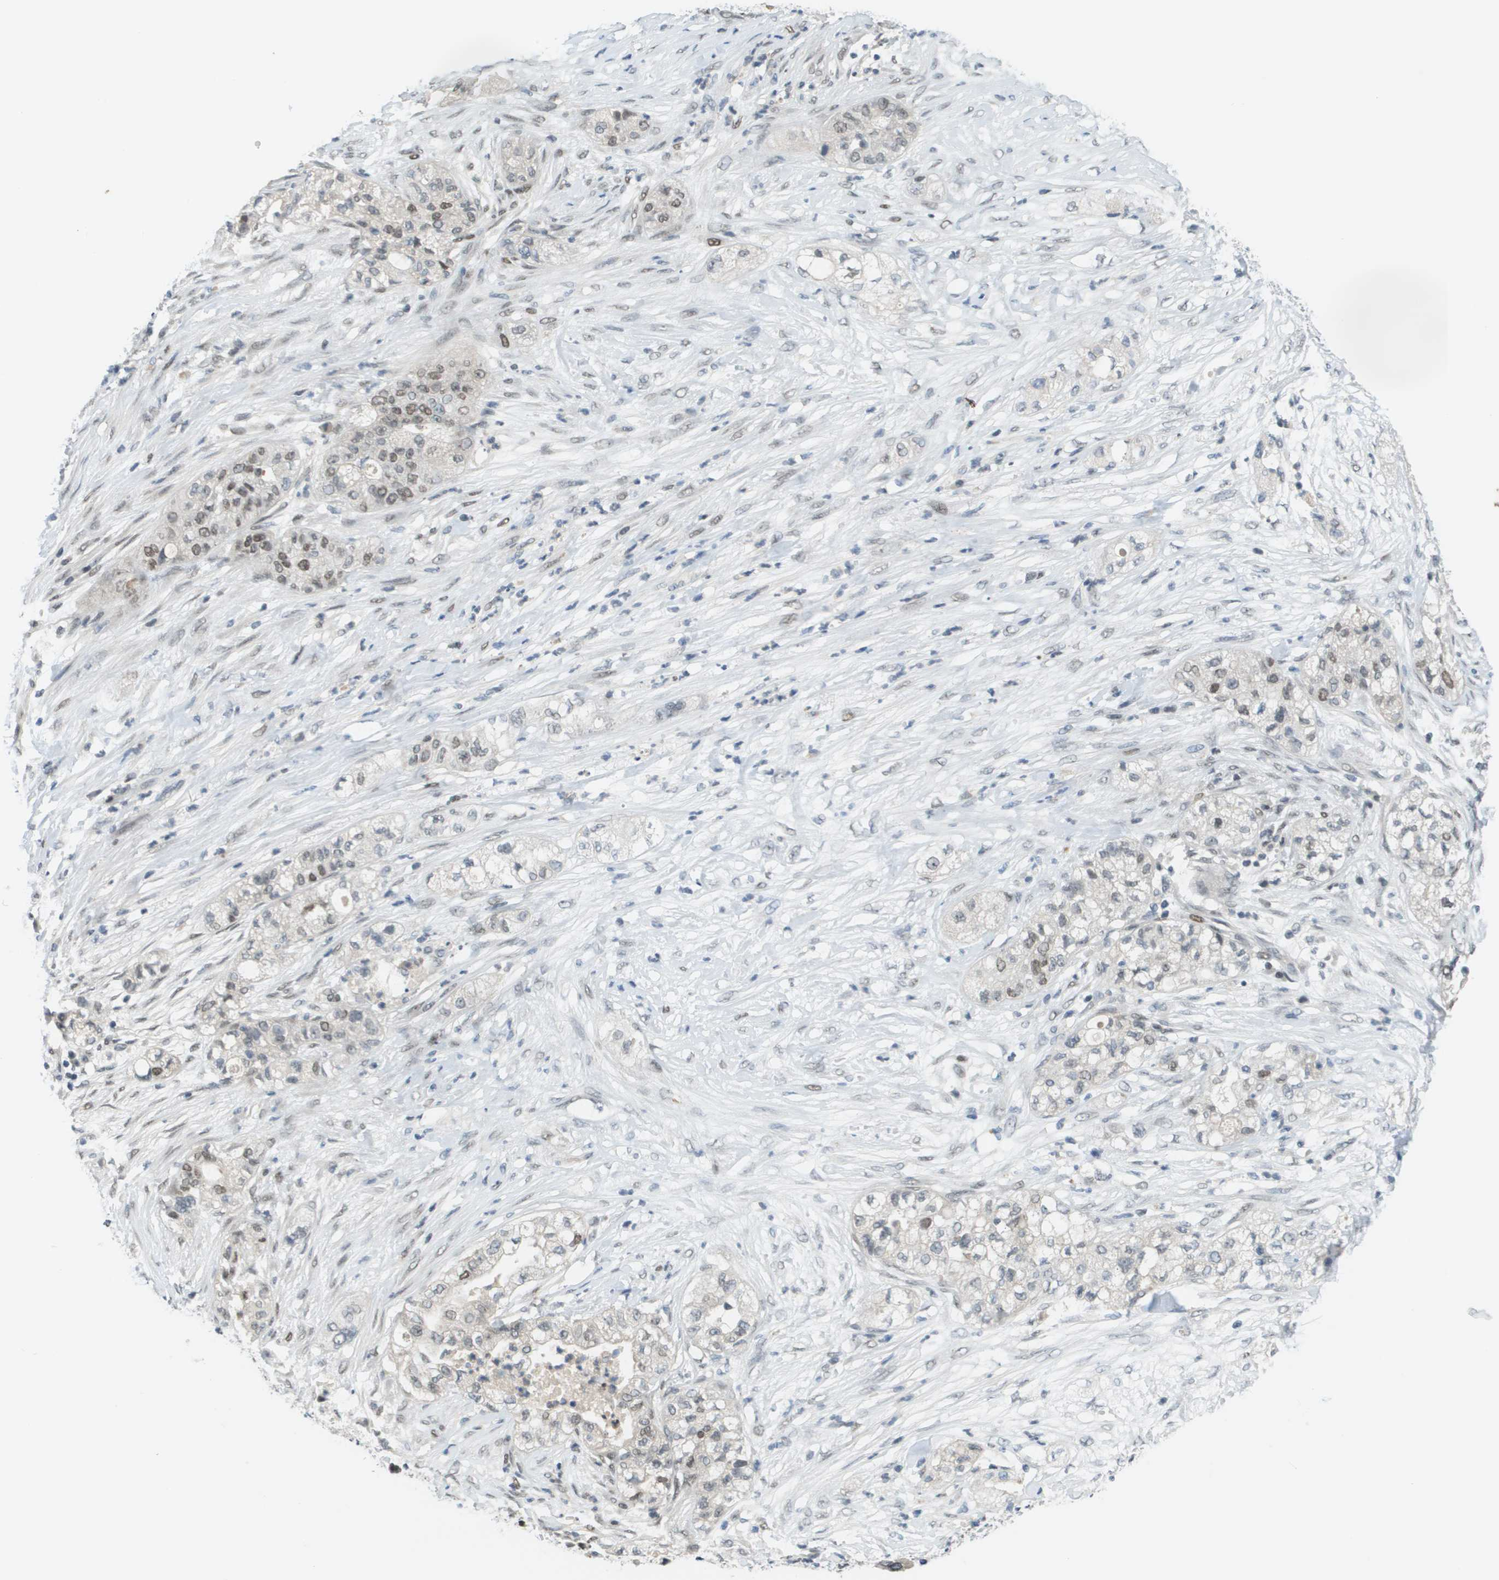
{"staining": {"intensity": "weak", "quantity": "25%-75%", "location": "nuclear"}, "tissue": "pancreatic cancer", "cell_type": "Tumor cells", "image_type": "cancer", "snomed": [{"axis": "morphology", "description": "Adenocarcinoma, NOS"}, {"axis": "topography", "description": "Pancreas"}], "caption": "Protein analysis of pancreatic cancer (adenocarcinoma) tissue displays weak nuclear staining in about 25%-75% of tumor cells. Nuclei are stained in blue.", "gene": "CBX5", "patient": {"sex": "female", "age": 78}}